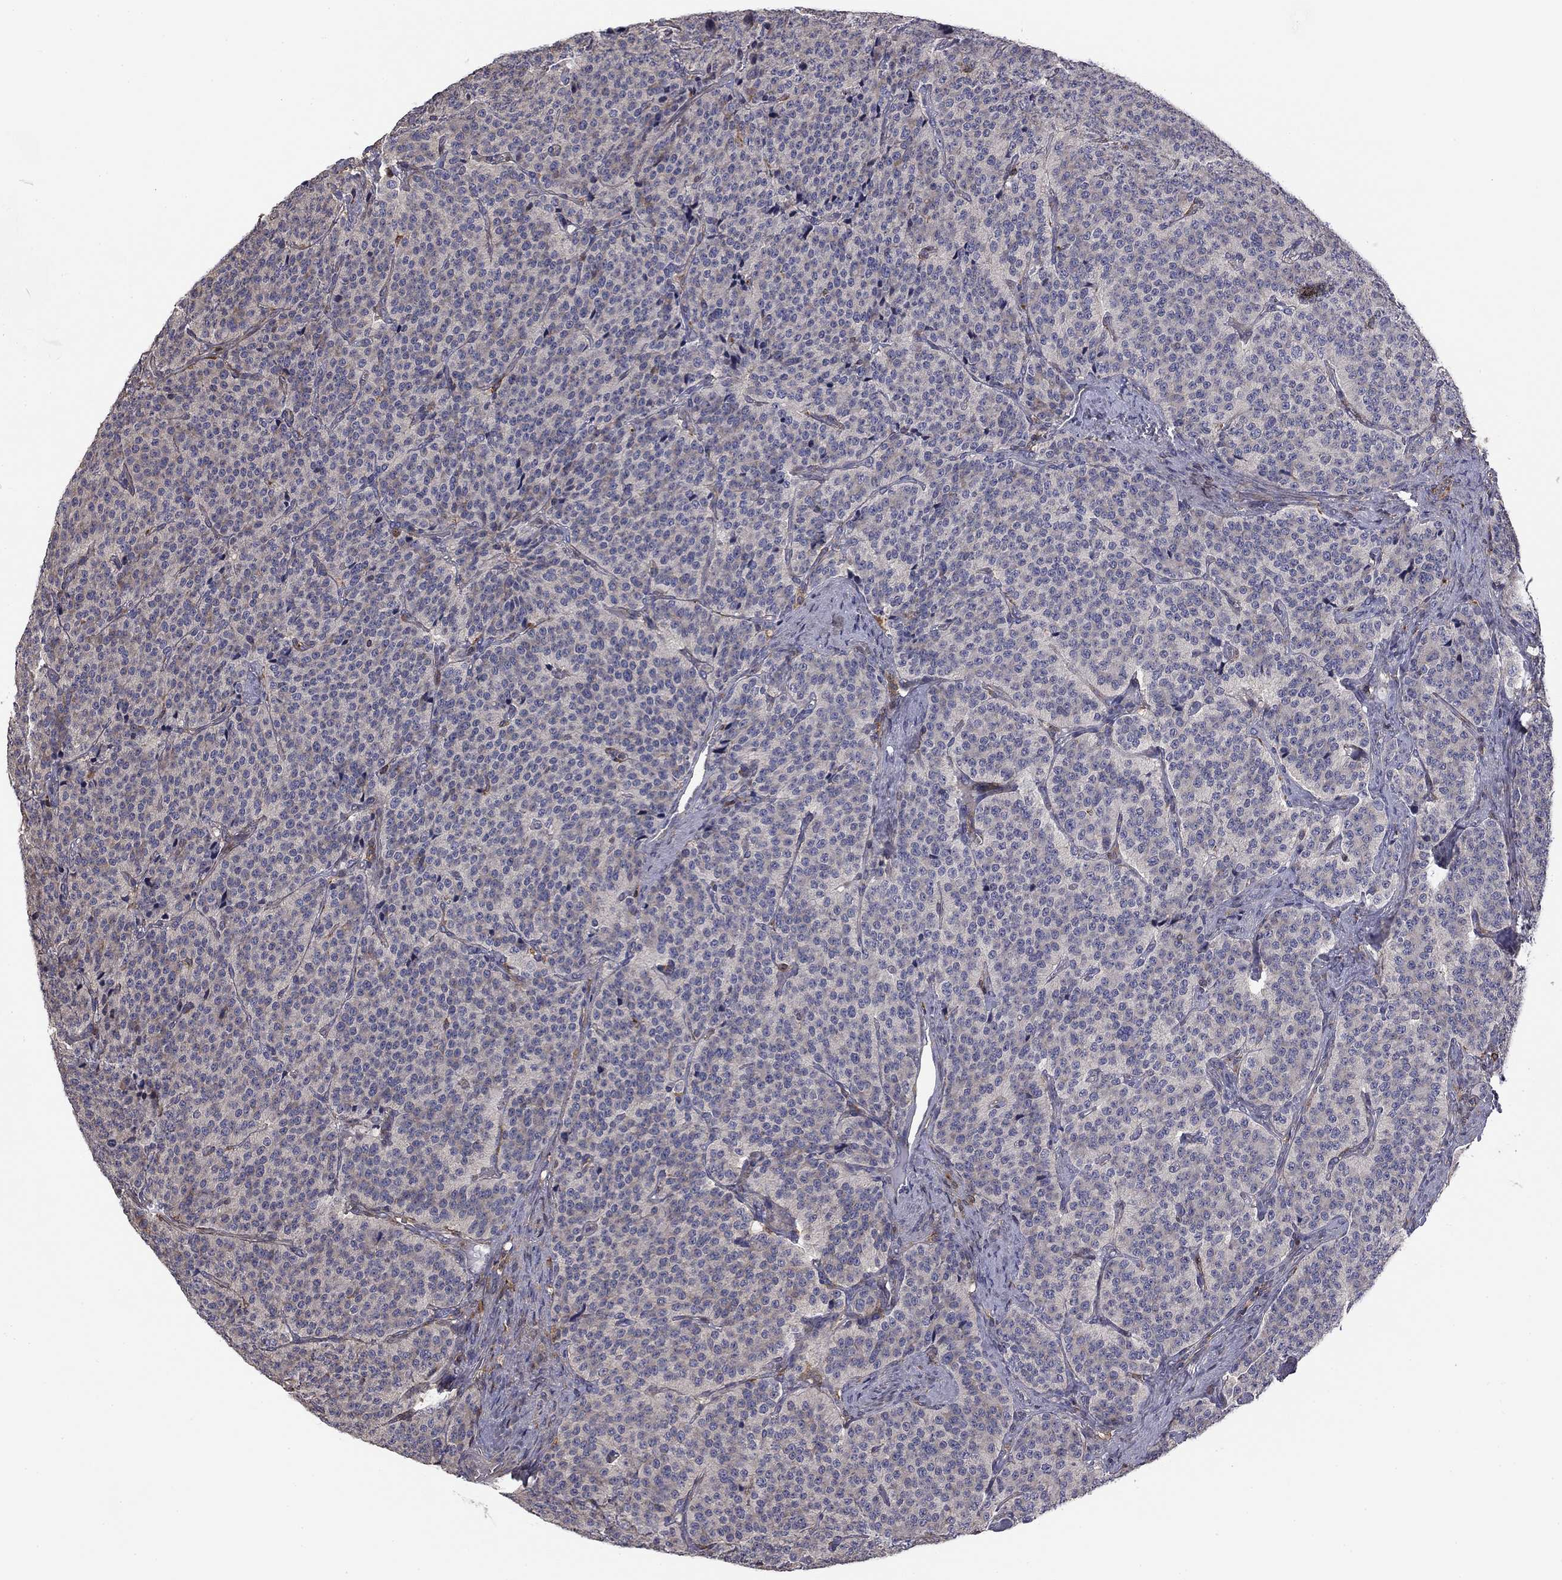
{"staining": {"intensity": "negative", "quantity": "none", "location": "none"}, "tissue": "carcinoid", "cell_type": "Tumor cells", "image_type": "cancer", "snomed": [{"axis": "morphology", "description": "Carcinoid, malignant, NOS"}, {"axis": "topography", "description": "Small intestine"}], "caption": "Histopathology image shows no protein staining in tumor cells of malignant carcinoid tissue.", "gene": "PLCB2", "patient": {"sex": "female", "age": 58}}